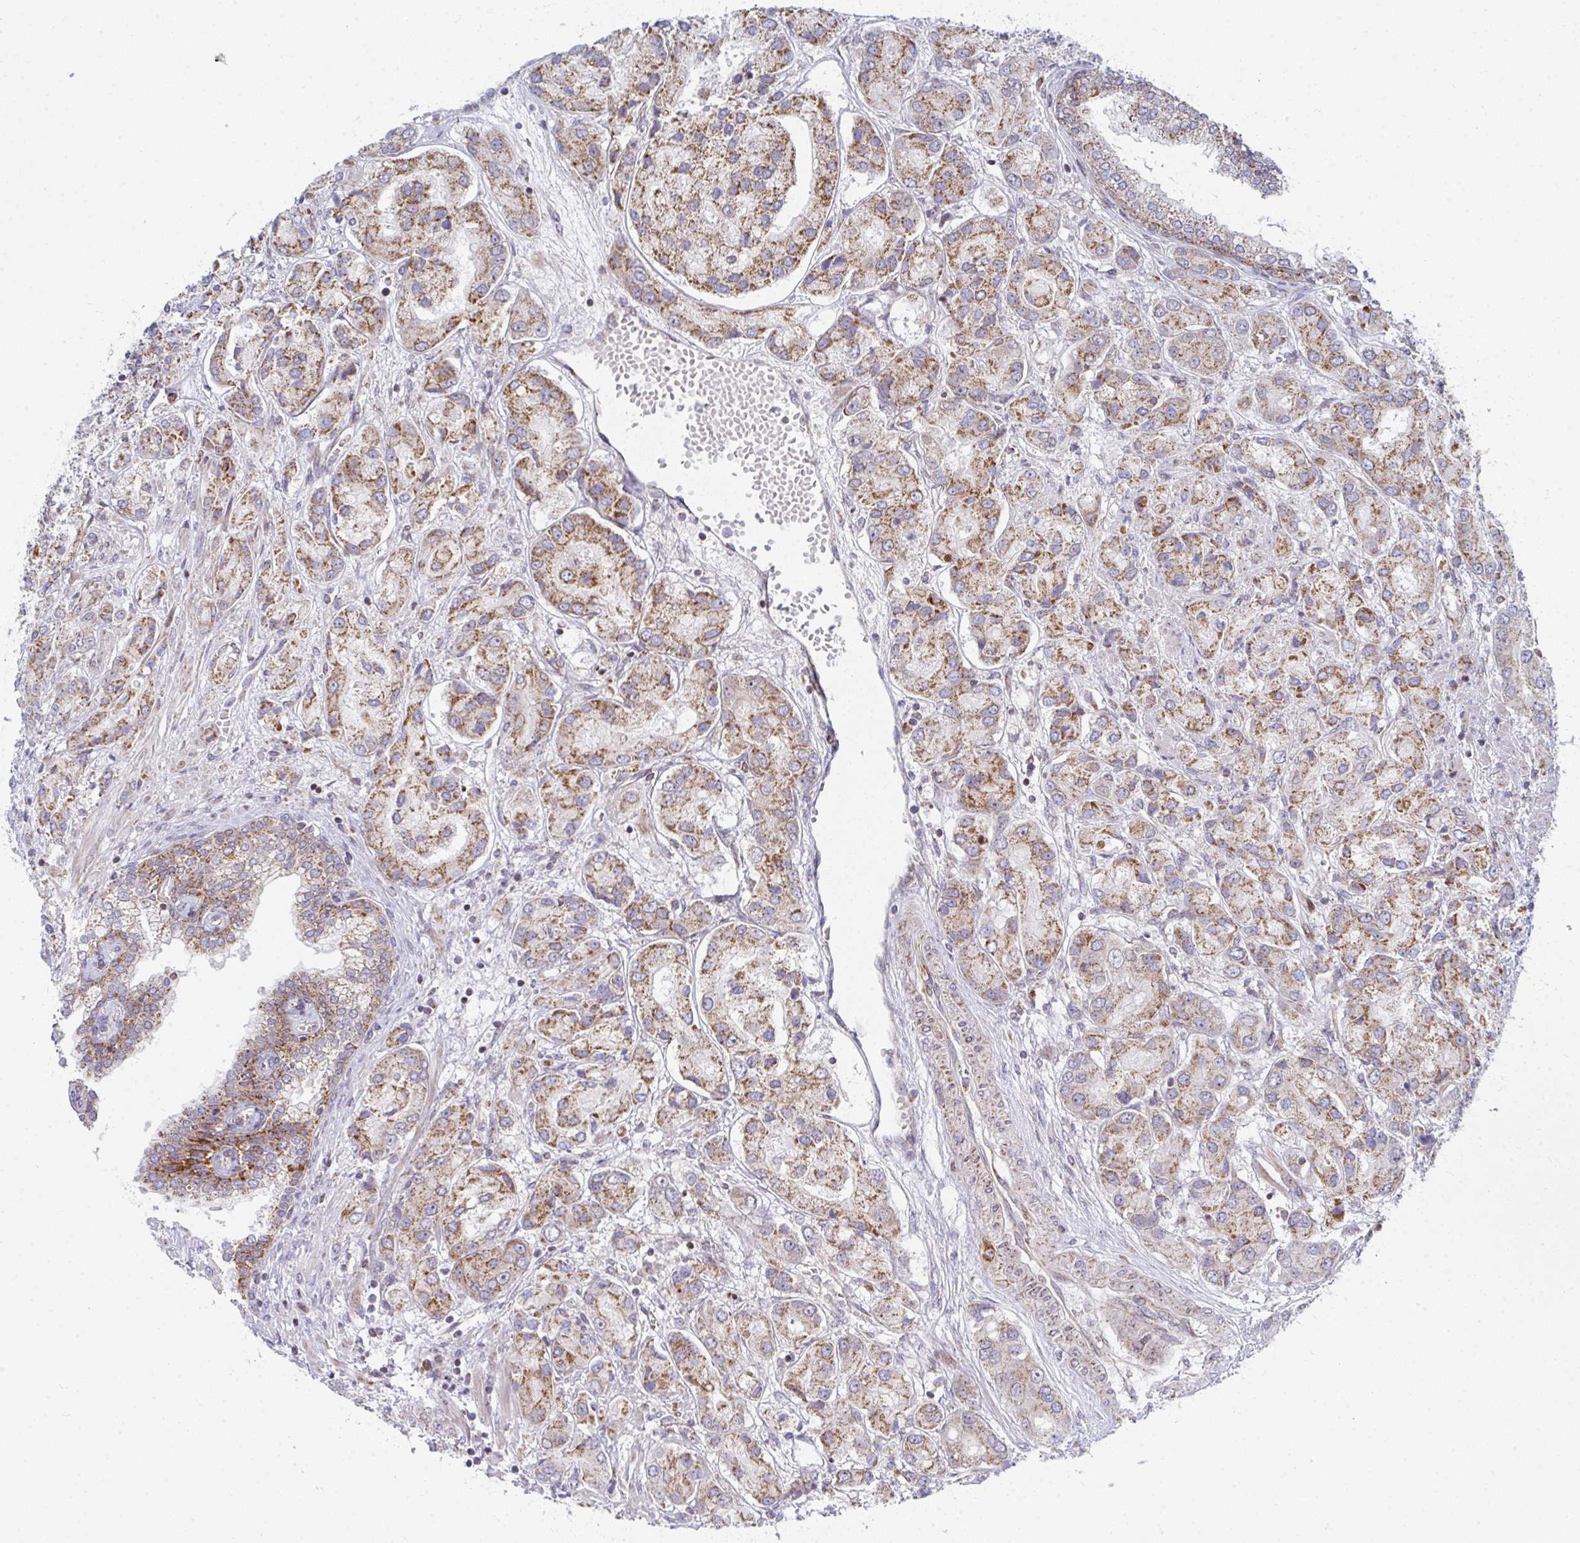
{"staining": {"intensity": "moderate", "quantity": ">75%", "location": "cytoplasmic/membranous"}, "tissue": "prostate cancer", "cell_type": "Tumor cells", "image_type": "cancer", "snomed": [{"axis": "morphology", "description": "Adenocarcinoma, High grade"}, {"axis": "topography", "description": "Prostate"}], "caption": "Immunohistochemistry (IHC) (DAB (3,3'-diaminobenzidine)) staining of prostate cancer reveals moderate cytoplasmic/membranous protein expression in about >75% of tumor cells. (brown staining indicates protein expression, while blue staining denotes nuclei).", "gene": "PRKCH", "patient": {"sex": "male", "age": 67}}